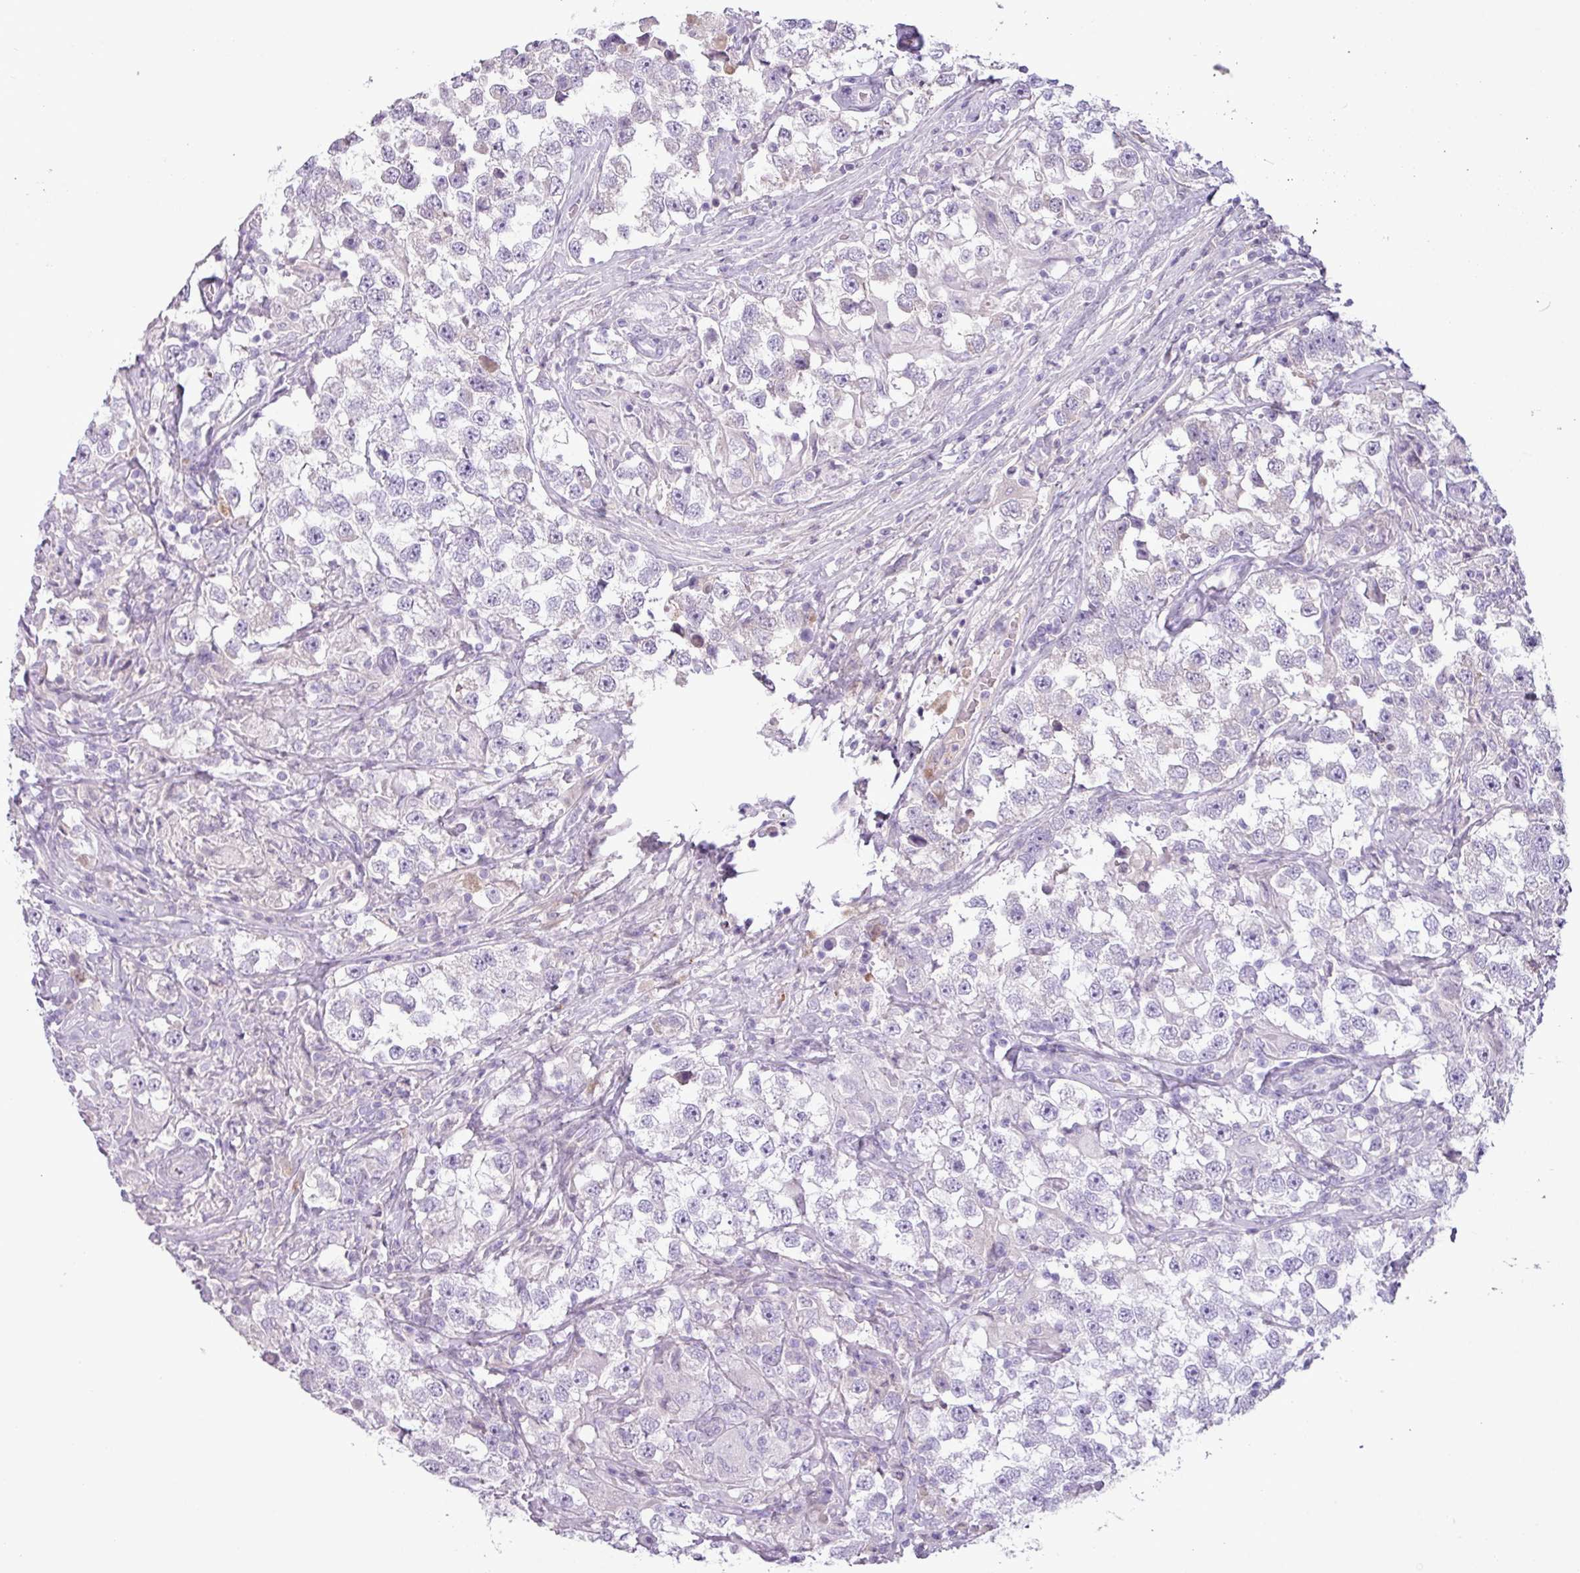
{"staining": {"intensity": "negative", "quantity": "none", "location": "none"}, "tissue": "testis cancer", "cell_type": "Tumor cells", "image_type": "cancer", "snomed": [{"axis": "morphology", "description": "Seminoma, NOS"}, {"axis": "topography", "description": "Testis"}], "caption": "DAB (3,3'-diaminobenzidine) immunohistochemical staining of human testis cancer shows no significant expression in tumor cells.", "gene": "C4B", "patient": {"sex": "male", "age": 46}}